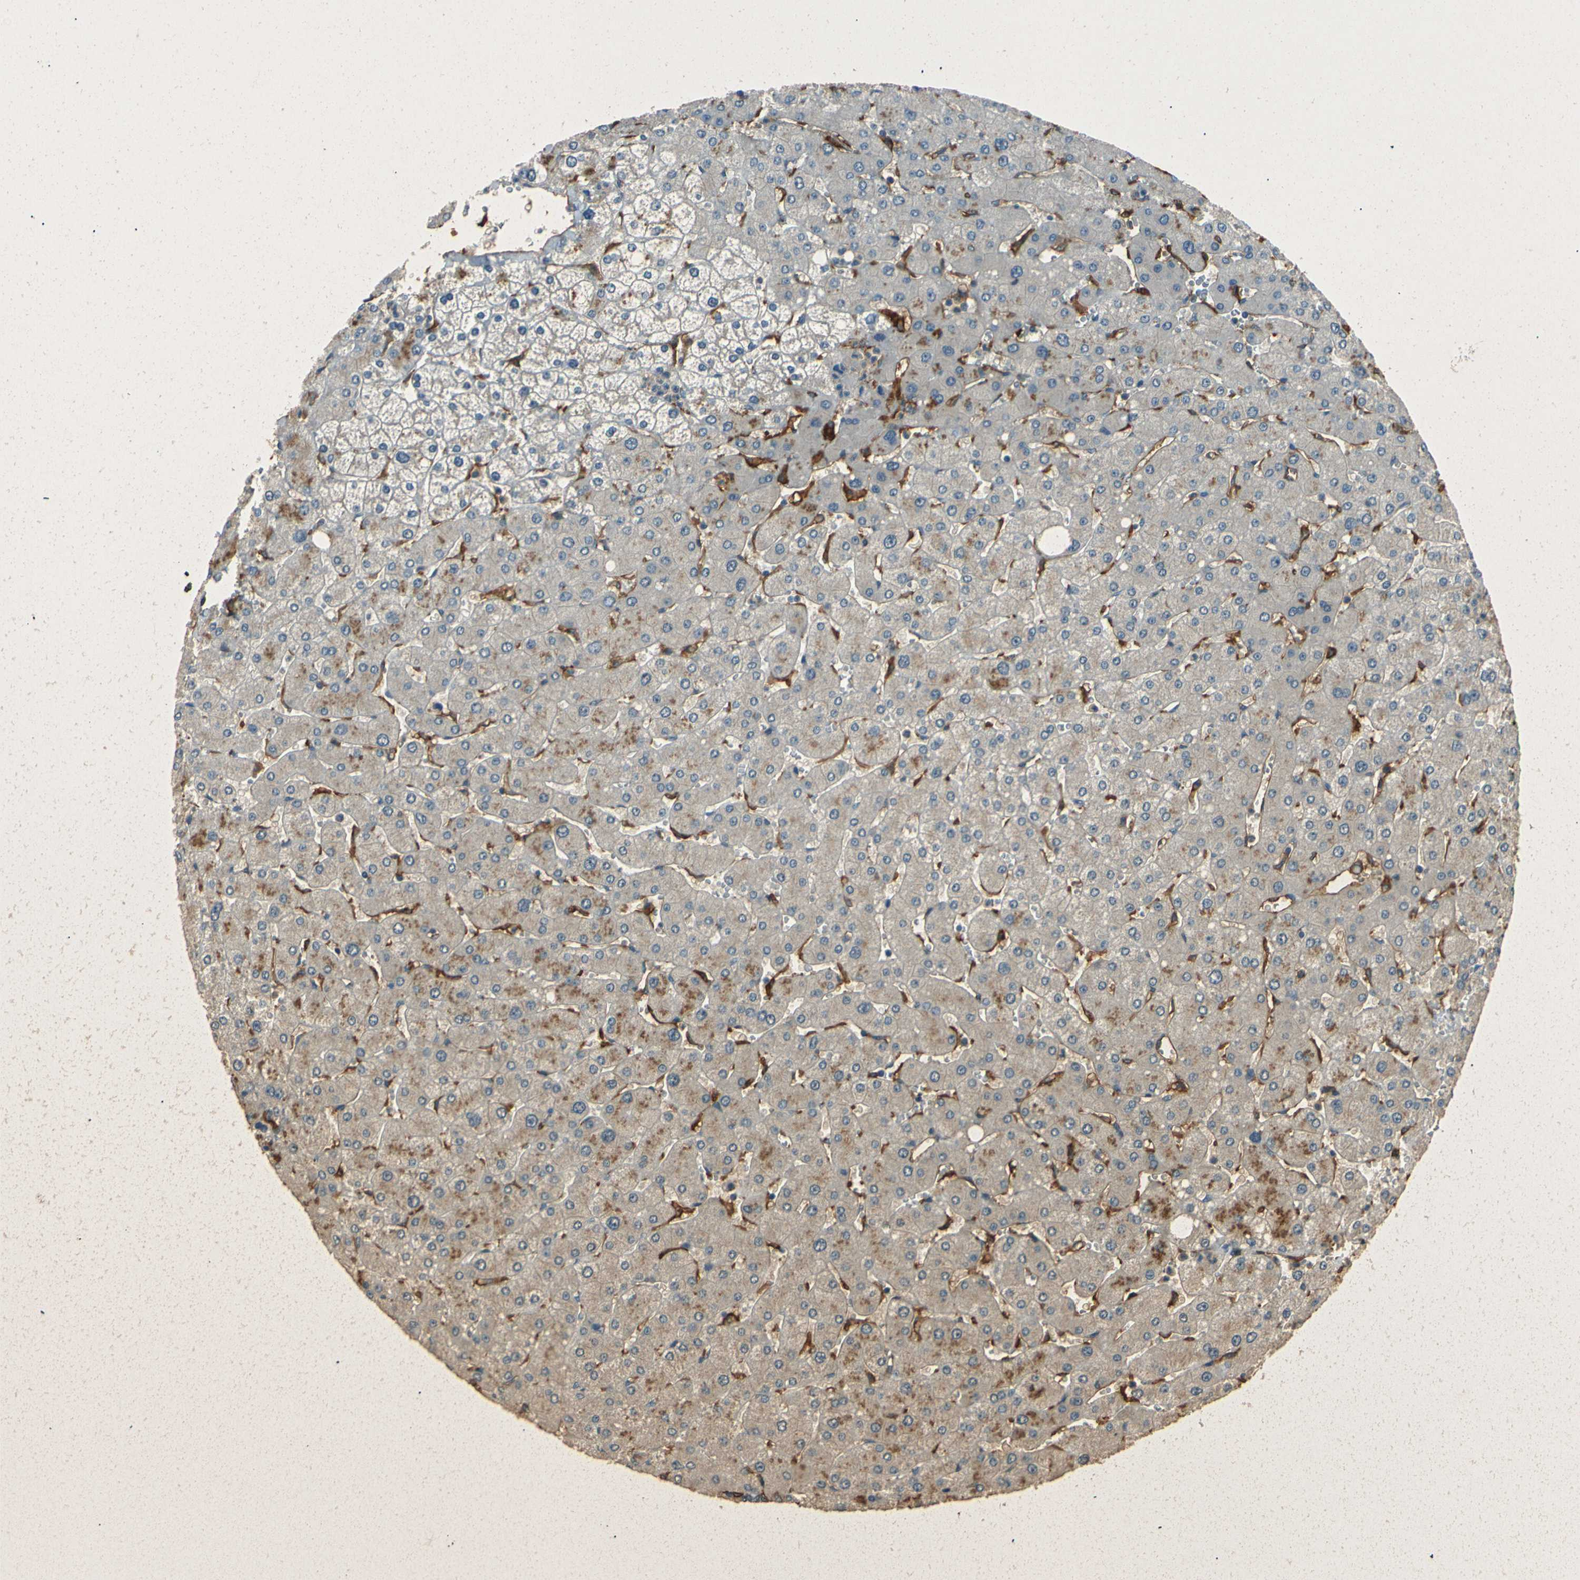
{"staining": {"intensity": "negative", "quantity": "none", "location": "none"}, "tissue": "liver", "cell_type": "Cholangiocytes", "image_type": "normal", "snomed": [{"axis": "morphology", "description": "Normal tissue, NOS"}, {"axis": "topography", "description": "Liver"}], "caption": "IHC of normal liver shows no expression in cholangiocytes. (DAB (3,3'-diaminobenzidine) immunohistochemistry (IHC) with hematoxylin counter stain).", "gene": "ENTPD1", "patient": {"sex": "male", "age": 55}}